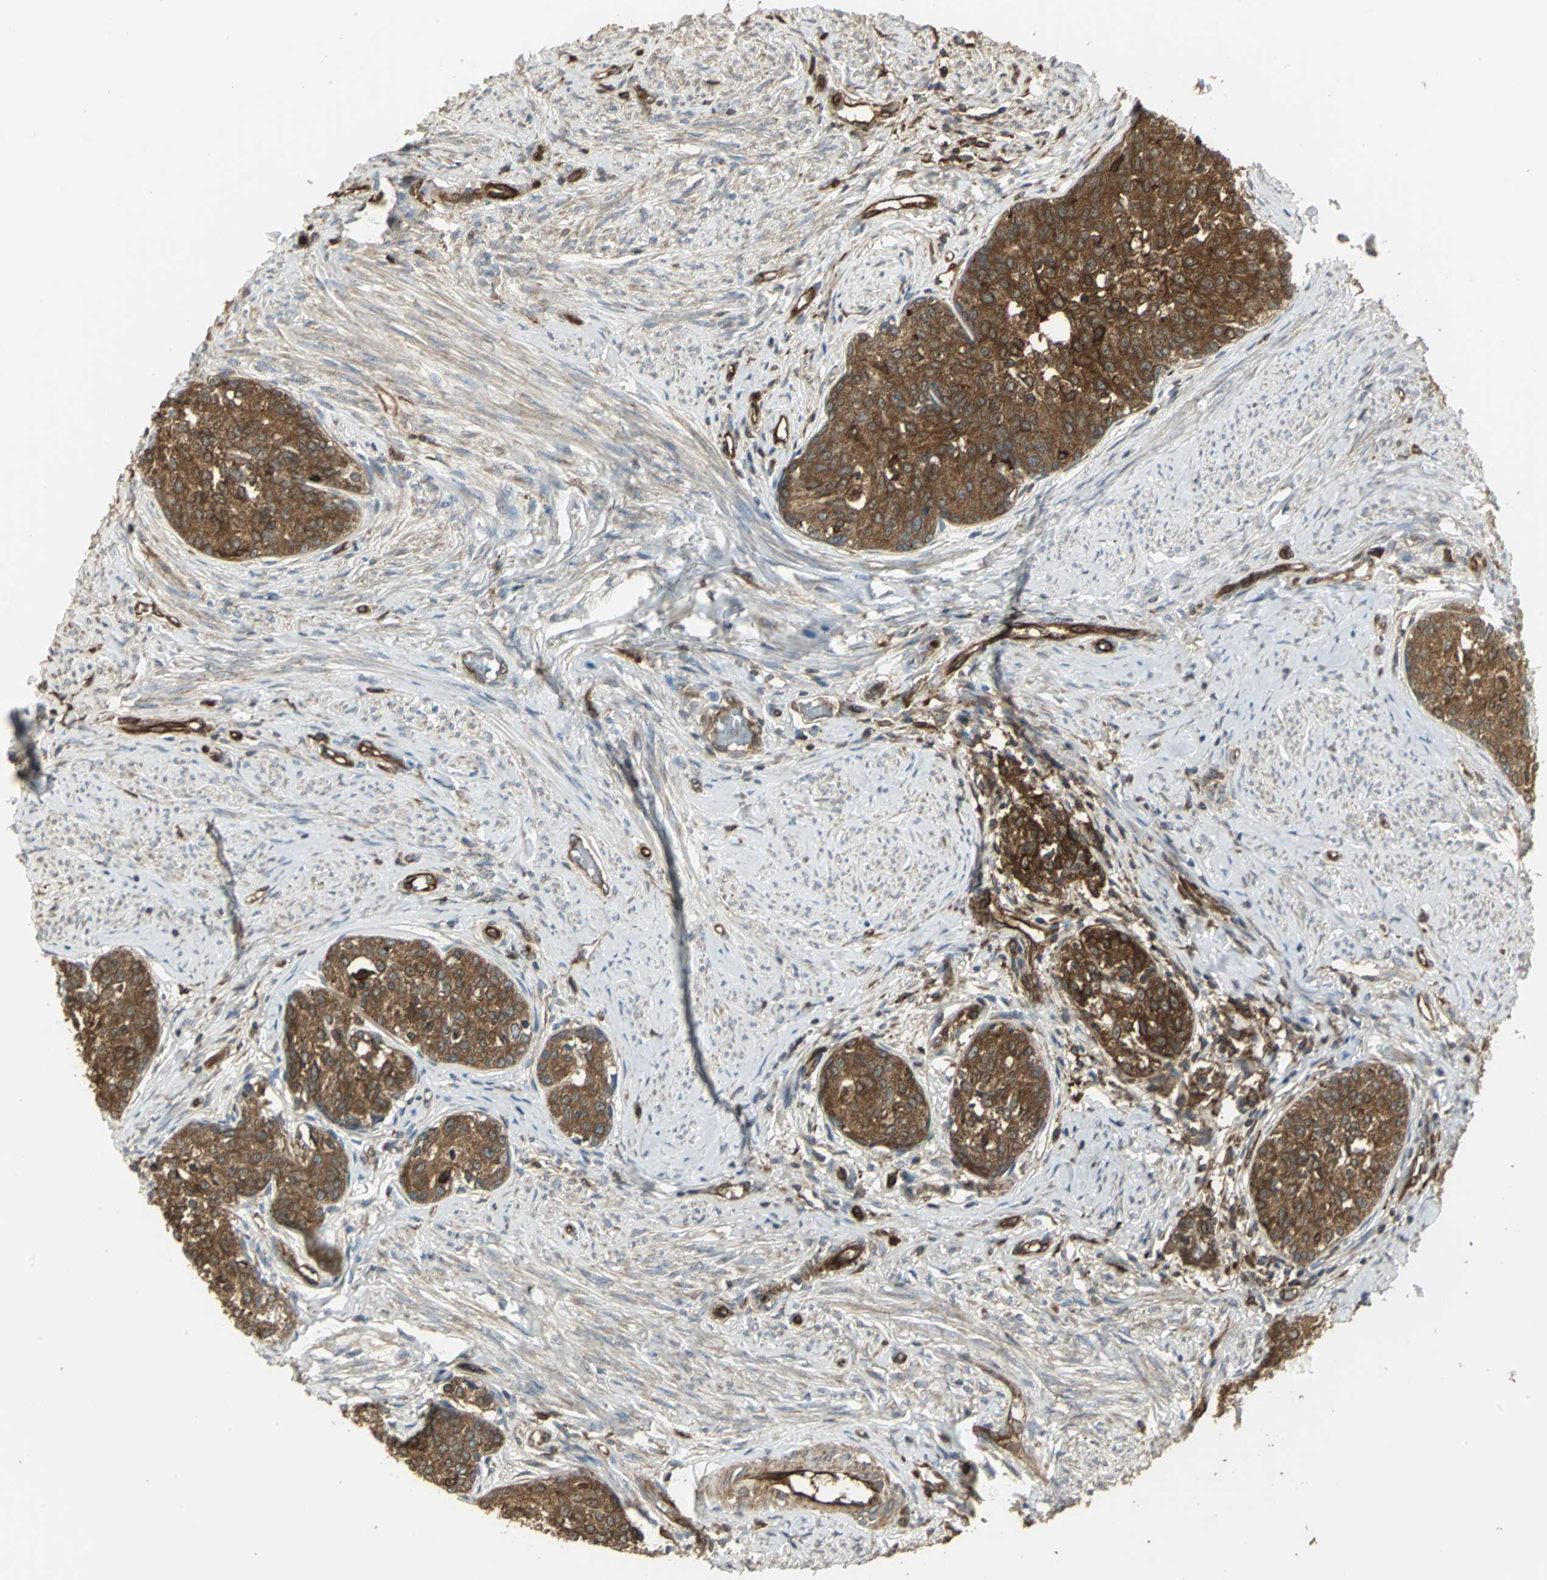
{"staining": {"intensity": "strong", "quantity": ">75%", "location": "cytoplasmic/membranous"}, "tissue": "cervical cancer", "cell_type": "Tumor cells", "image_type": "cancer", "snomed": [{"axis": "morphology", "description": "Squamous cell carcinoma, NOS"}, {"axis": "morphology", "description": "Adenocarcinoma, NOS"}, {"axis": "topography", "description": "Cervix"}], "caption": "Approximately >75% of tumor cells in cervical cancer demonstrate strong cytoplasmic/membranous protein expression as visualized by brown immunohistochemical staining.", "gene": "PRXL2B", "patient": {"sex": "female", "age": 52}}